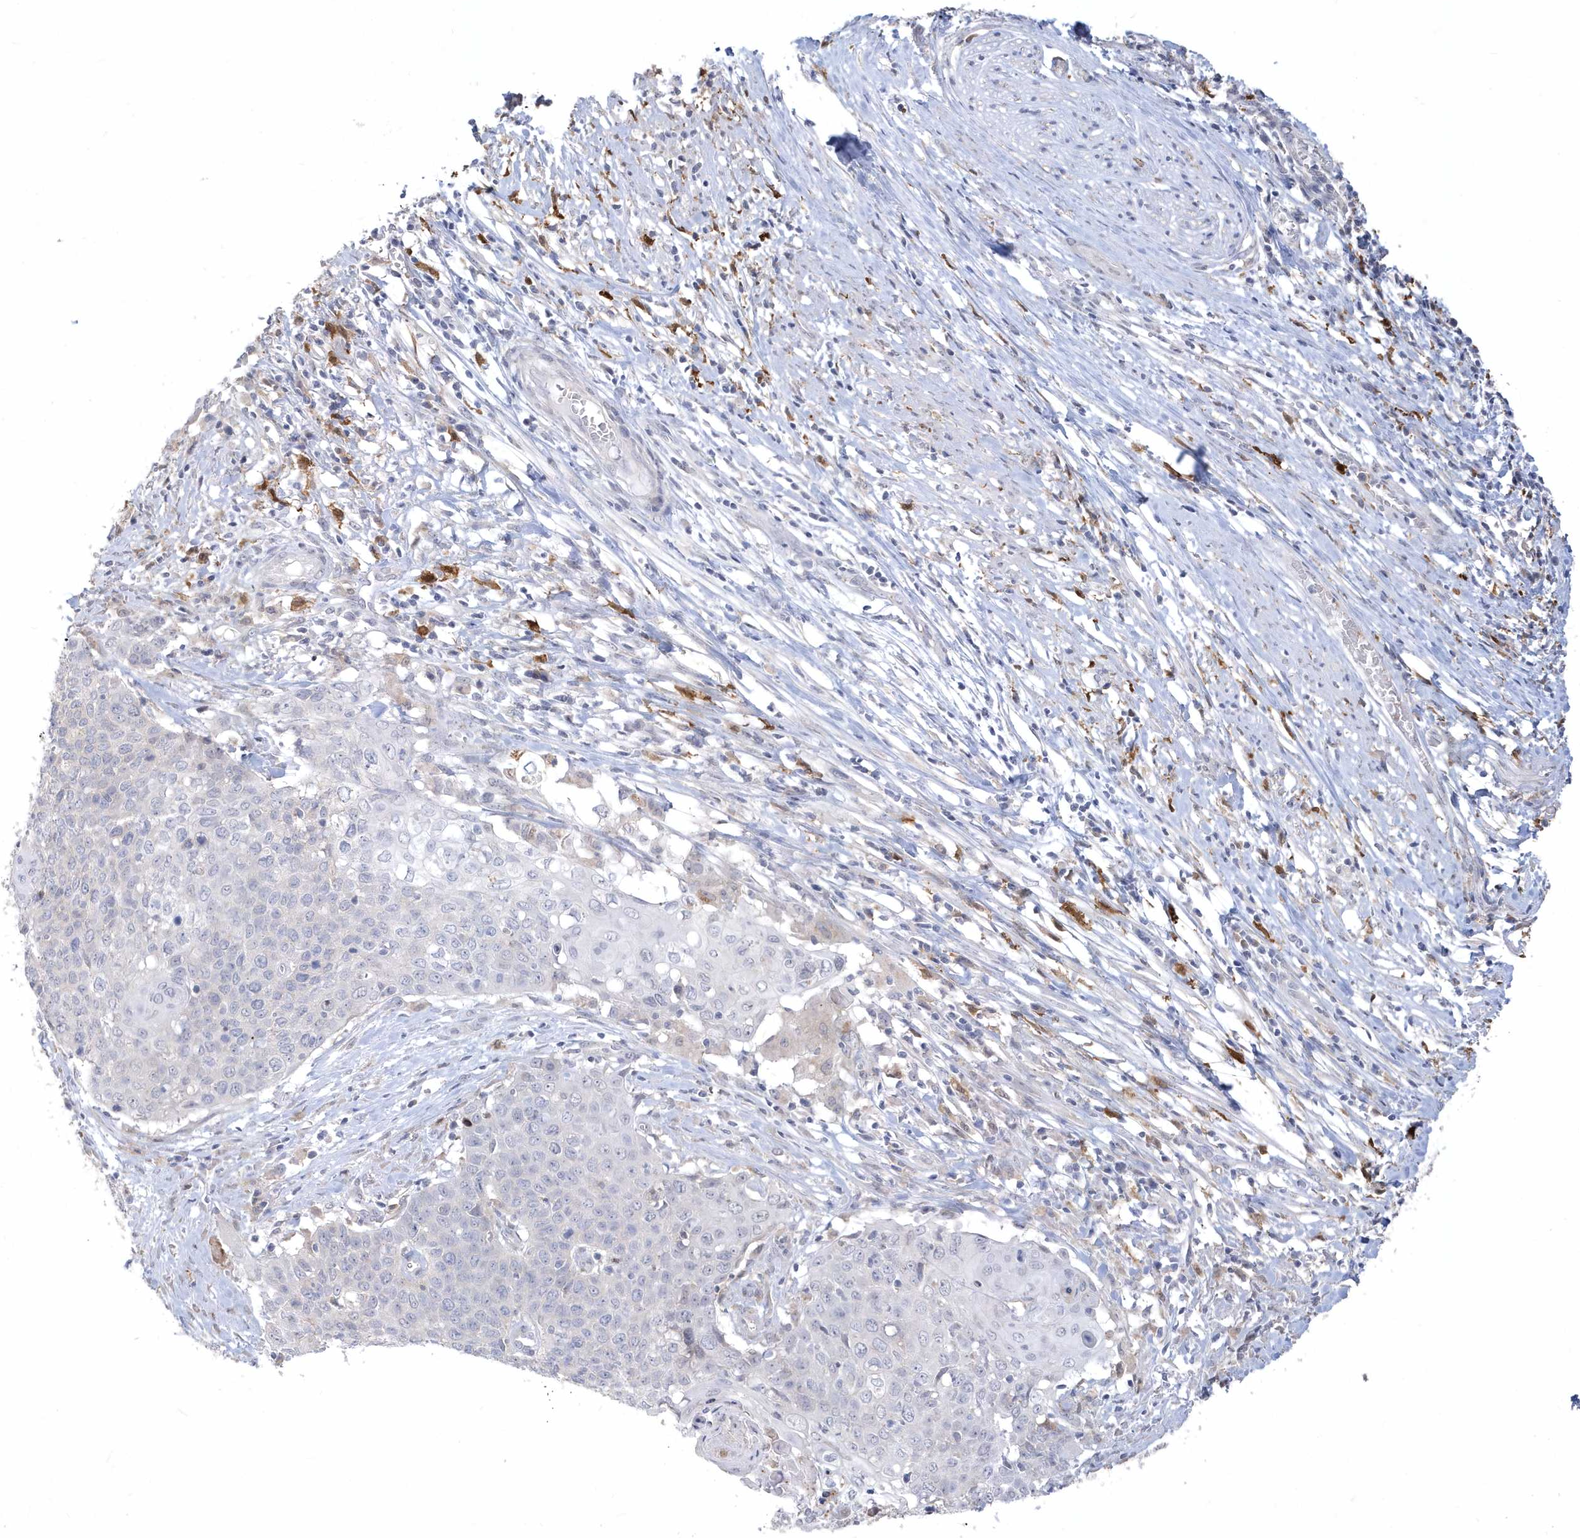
{"staining": {"intensity": "negative", "quantity": "none", "location": "none"}, "tissue": "cervical cancer", "cell_type": "Tumor cells", "image_type": "cancer", "snomed": [{"axis": "morphology", "description": "Squamous cell carcinoma, NOS"}, {"axis": "topography", "description": "Cervix"}], "caption": "This micrograph is of cervical cancer stained with IHC to label a protein in brown with the nuclei are counter-stained blue. There is no expression in tumor cells.", "gene": "TSPEAR", "patient": {"sex": "female", "age": 39}}